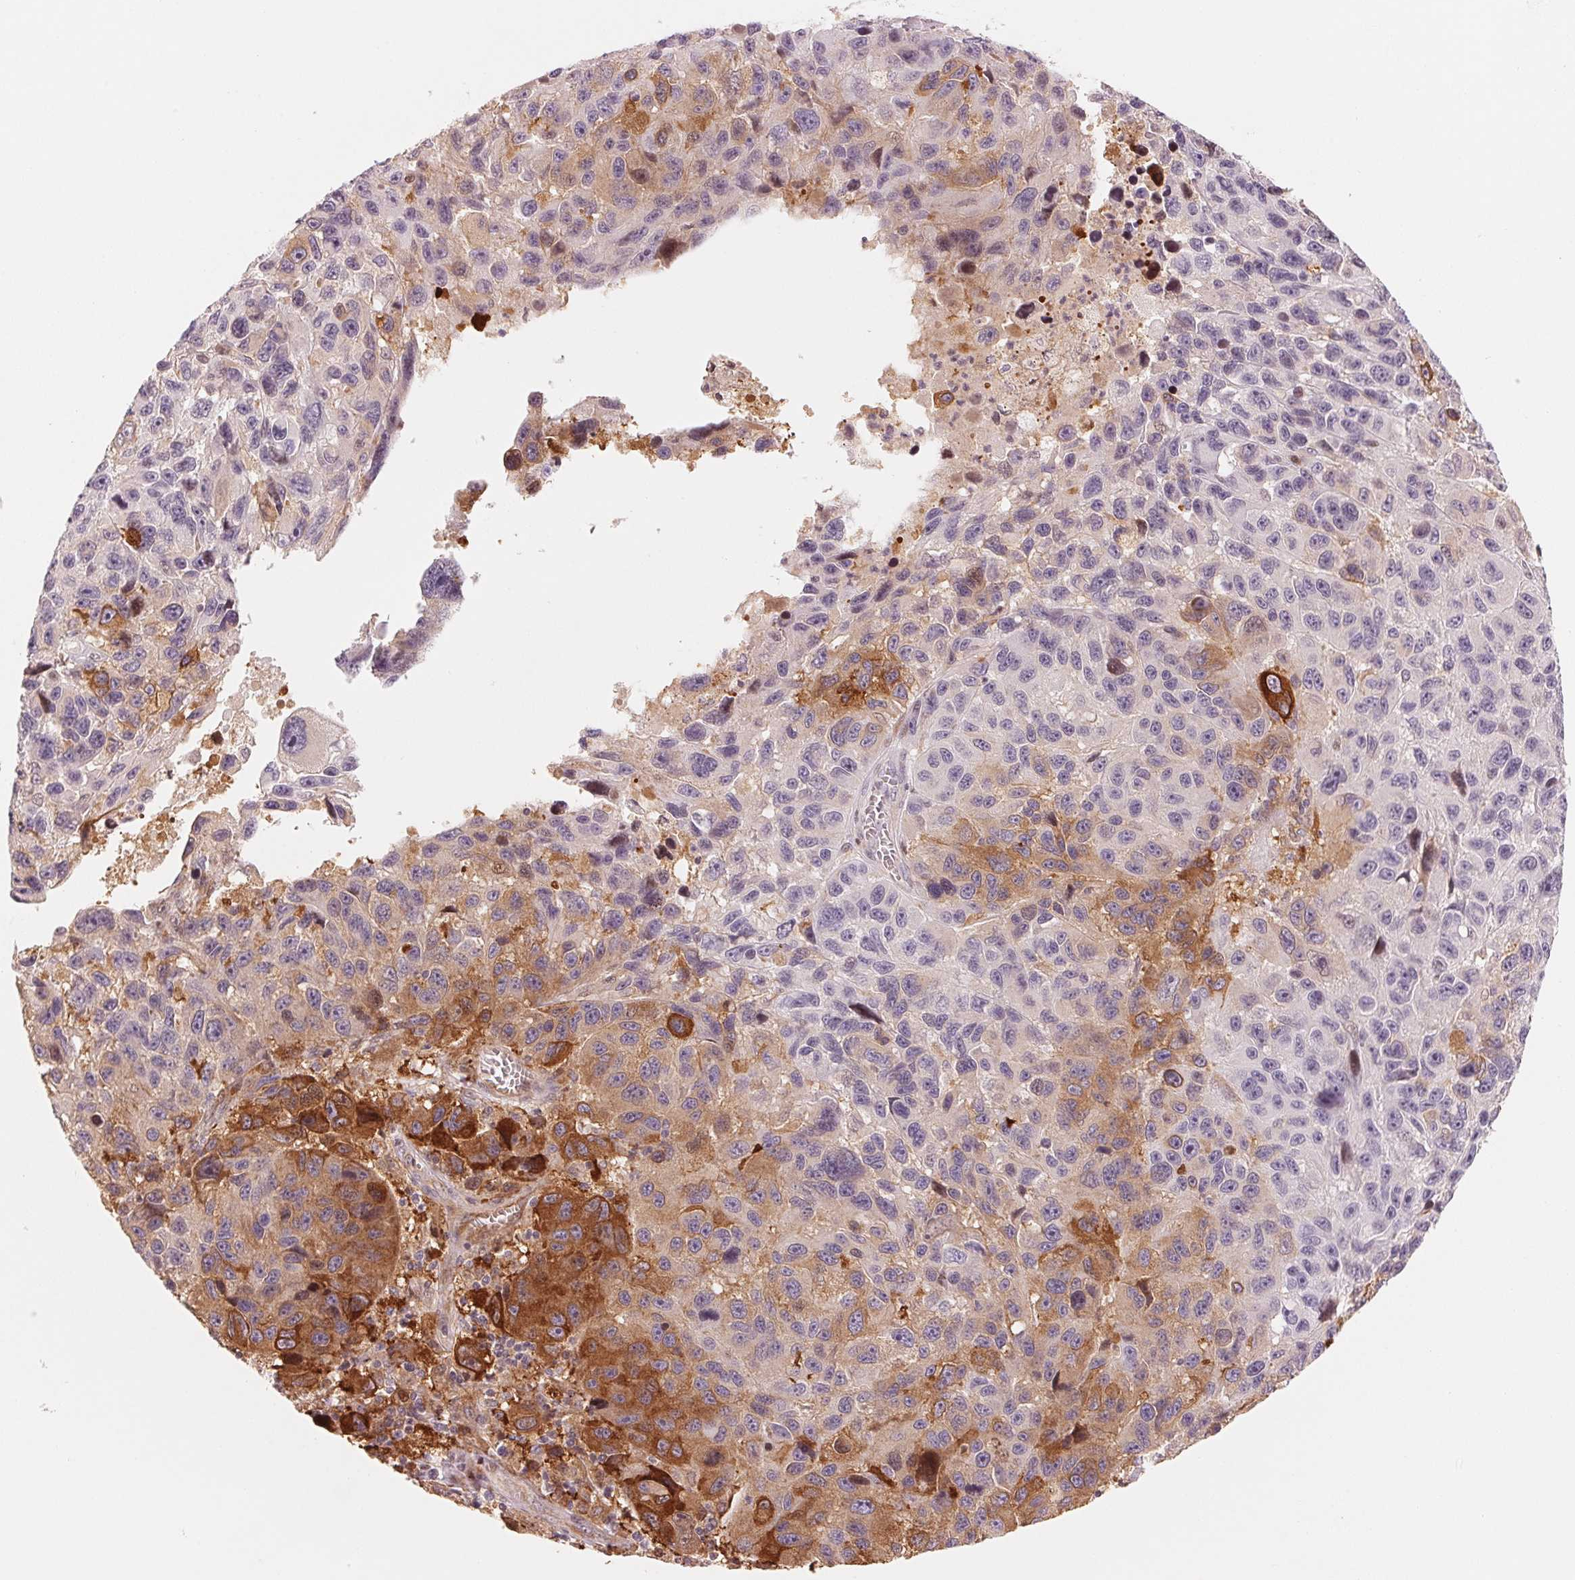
{"staining": {"intensity": "strong", "quantity": "<25%", "location": "cytoplasmic/membranous"}, "tissue": "melanoma", "cell_type": "Tumor cells", "image_type": "cancer", "snomed": [{"axis": "morphology", "description": "Malignant melanoma, NOS"}, {"axis": "topography", "description": "Skin"}], "caption": "Malignant melanoma stained with immunohistochemistry displays strong cytoplasmic/membranous staining in approximately <25% of tumor cells. The protein of interest is shown in brown color, while the nuclei are stained blue.", "gene": "SLC17A4", "patient": {"sex": "male", "age": 53}}